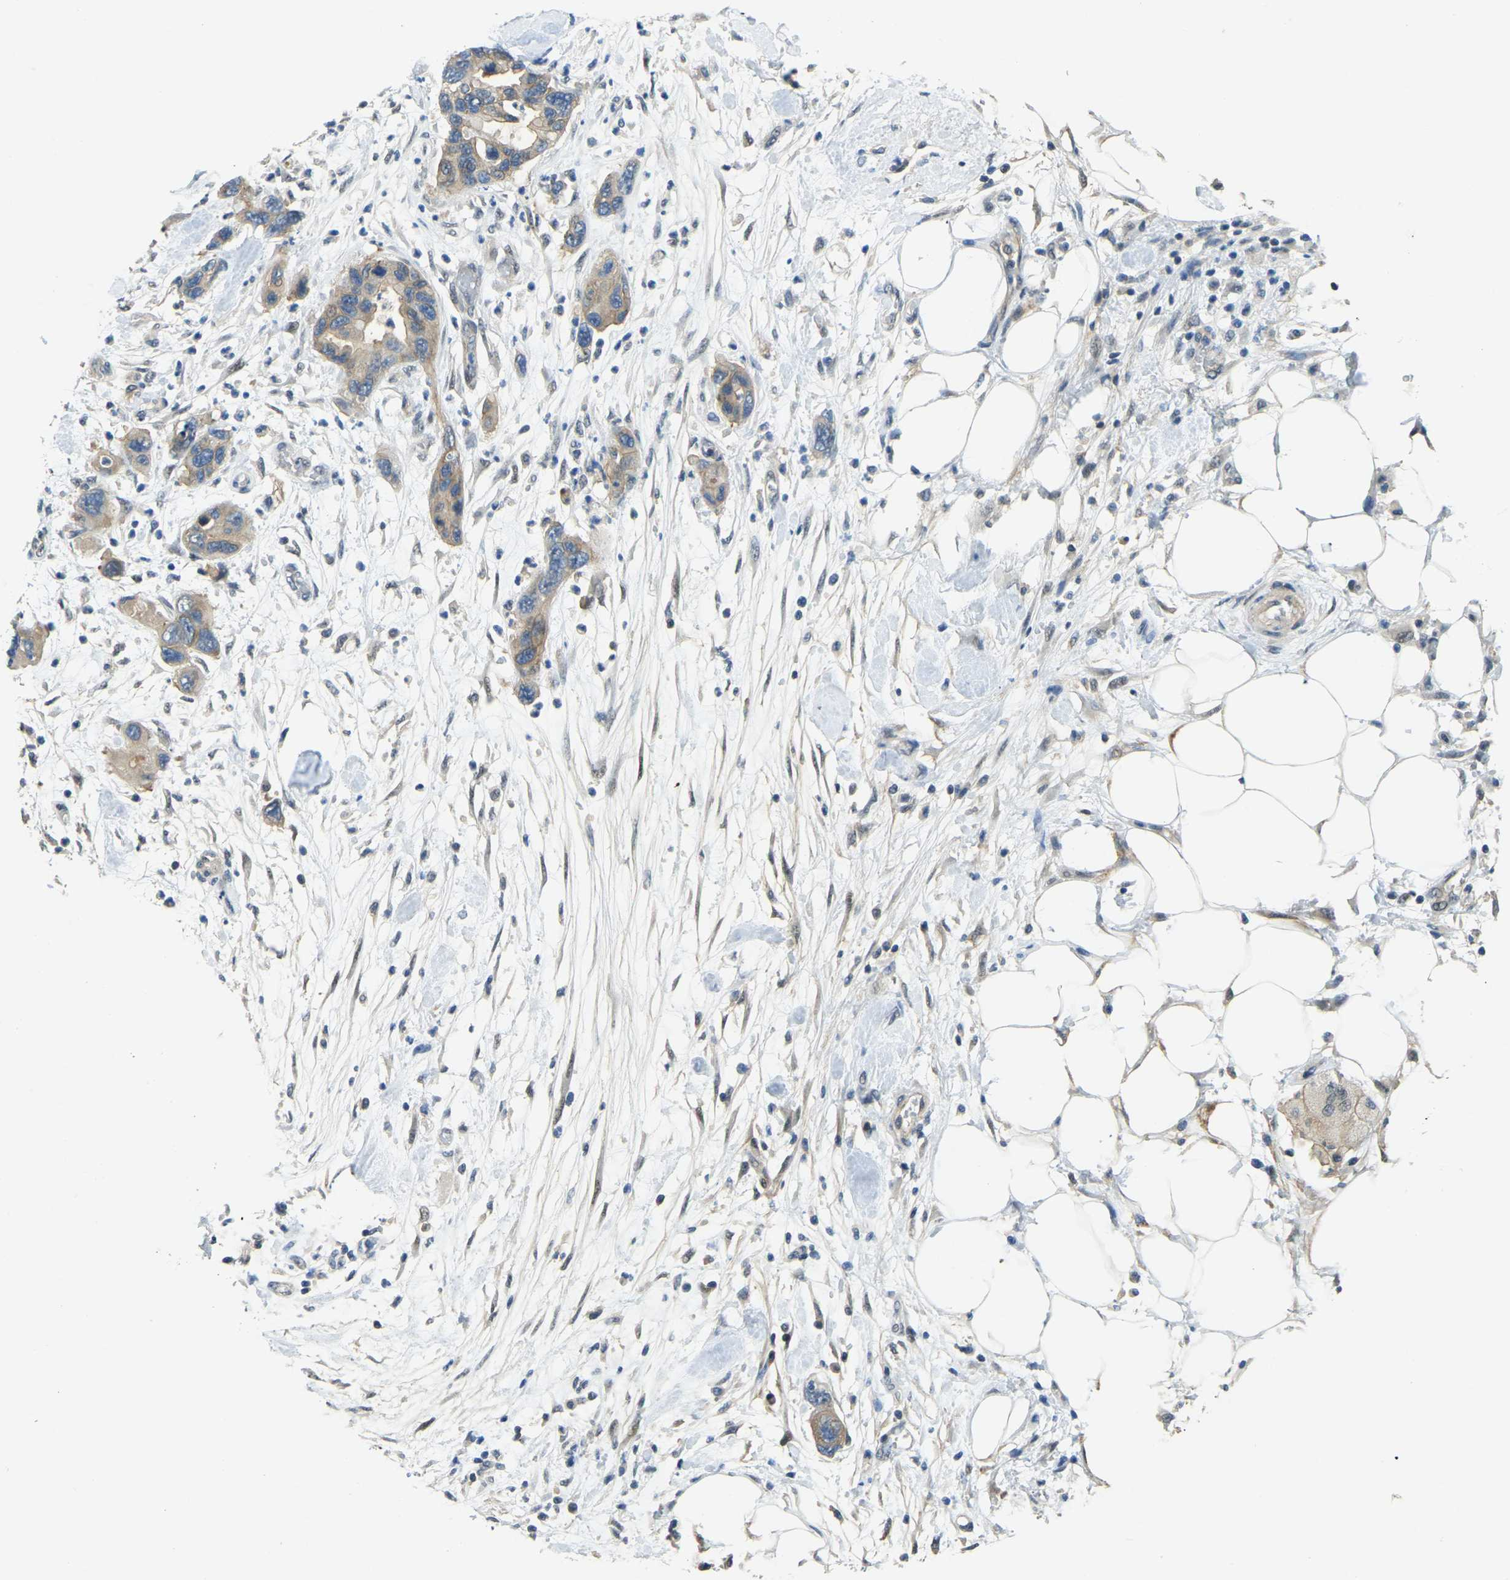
{"staining": {"intensity": "weak", "quantity": ">75%", "location": "cytoplasmic/membranous"}, "tissue": "pancreatic cancer", "cell_type": "Tumor cells", "image_type": "cancer", "snomed": [{"axis": "morphology", "description": "Normal tissue, NOS"}, {"axis": "morphology", "description": "Adenocarcinoma, NOS"}, {"axis": "topography", "description": "Pancreas"}], "caption": "This histopathology image displays IHC staining of pancreatic cancer (adenocarcinoma), with low weak cytoplasmic/membranous expression in about >75% of tumor cells.", "gene": "AHNAK", "patient": {"sex": "female", "age": 71}}